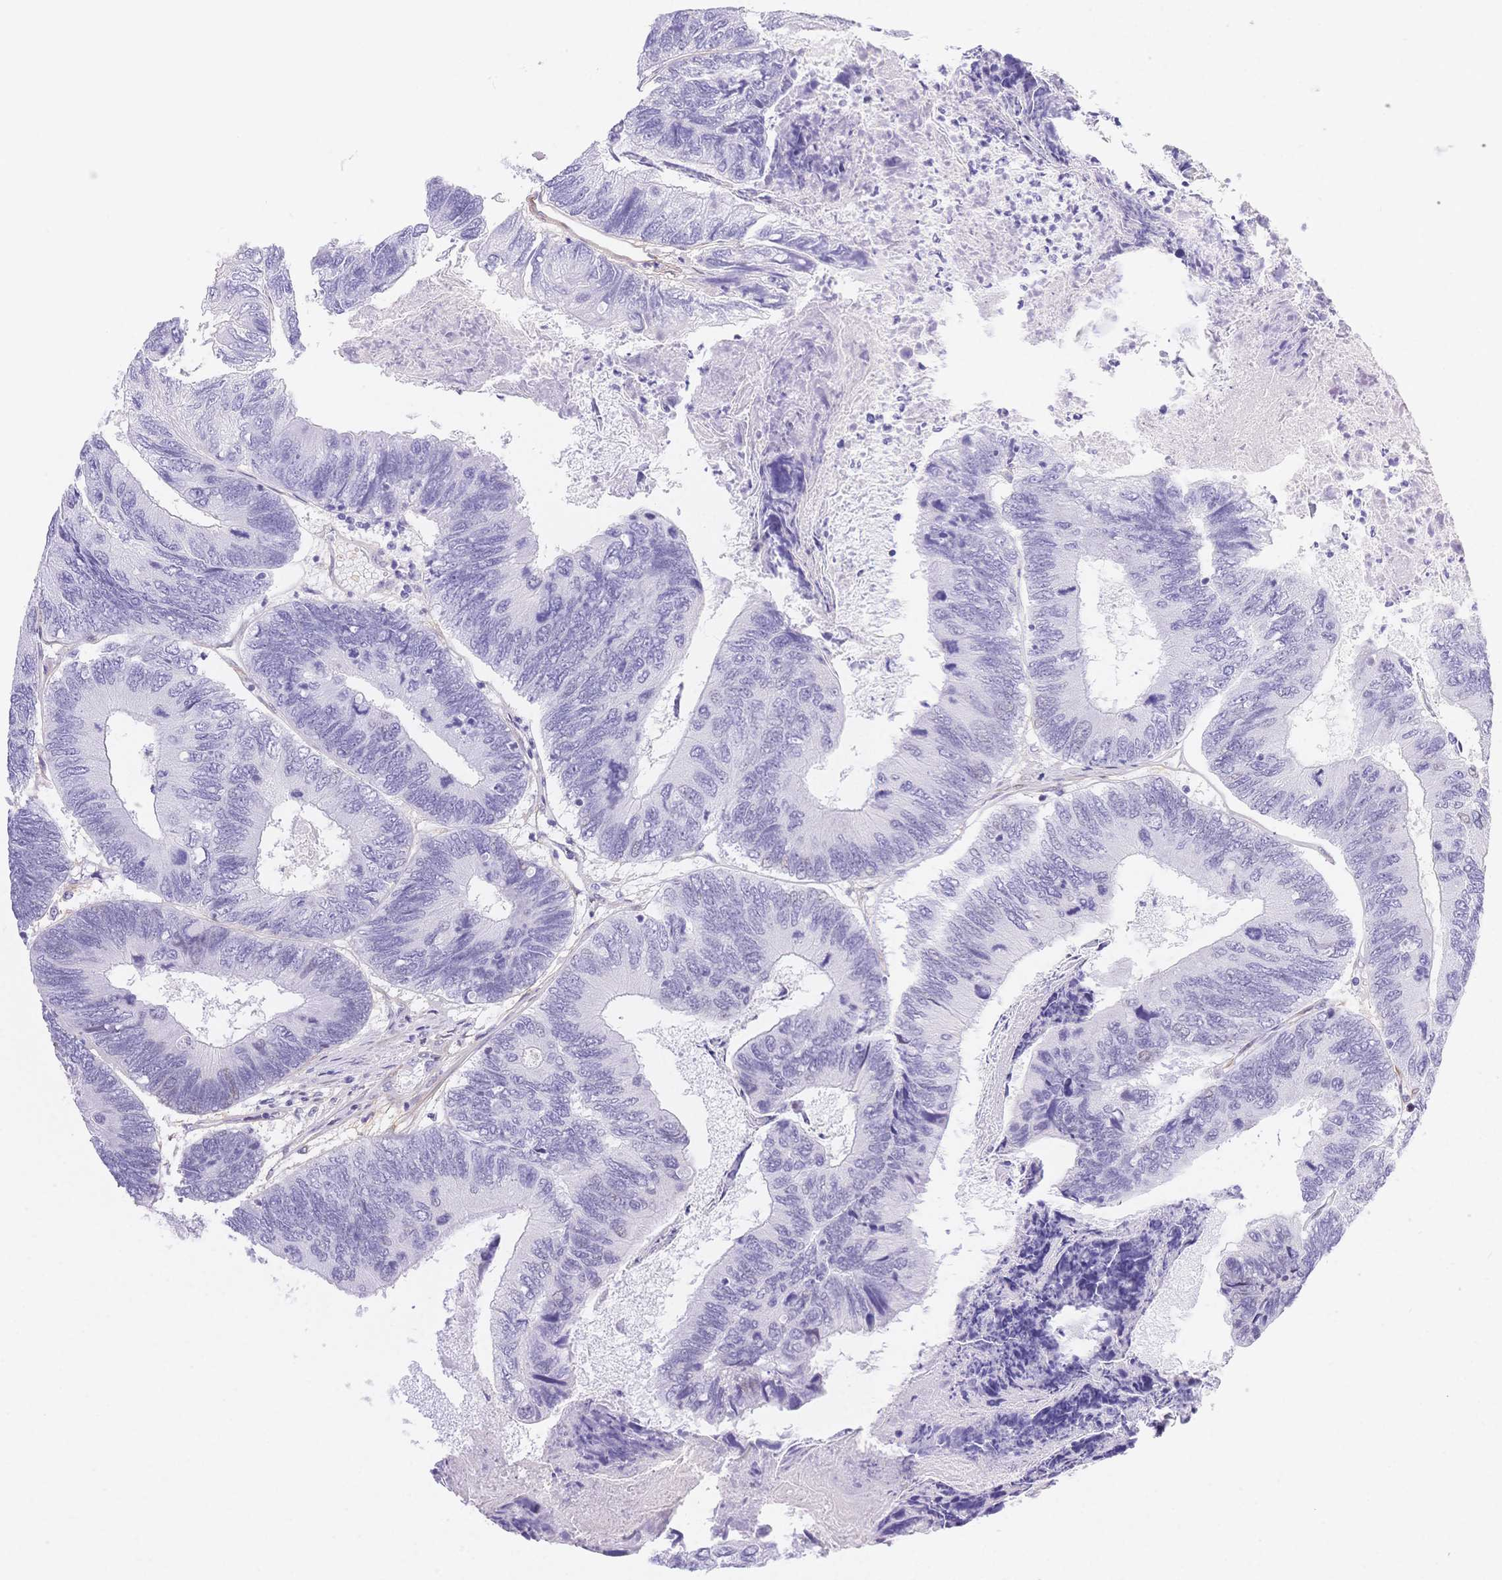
{"staining": {"intensity": "negative", "quantity": "none", "location": "none"}, "tissue": "colorectal cancer", "cell_type": "Tumor cells", "image_type": "cancer", "snomed": [{"axis": "morphology", "description": "Adenocarcinoma, NOS"}, {"axis": "topography", "description": "Colon"}], "caption": "DAB (3,3'-diaminobenzidine) immunohistochemical staining of adenocarcinoma (colorectal) demonstrates no significant positivity in tumor cells.", "gene": "PDZD2", "patient": {"sex": "female", "age": 67}}